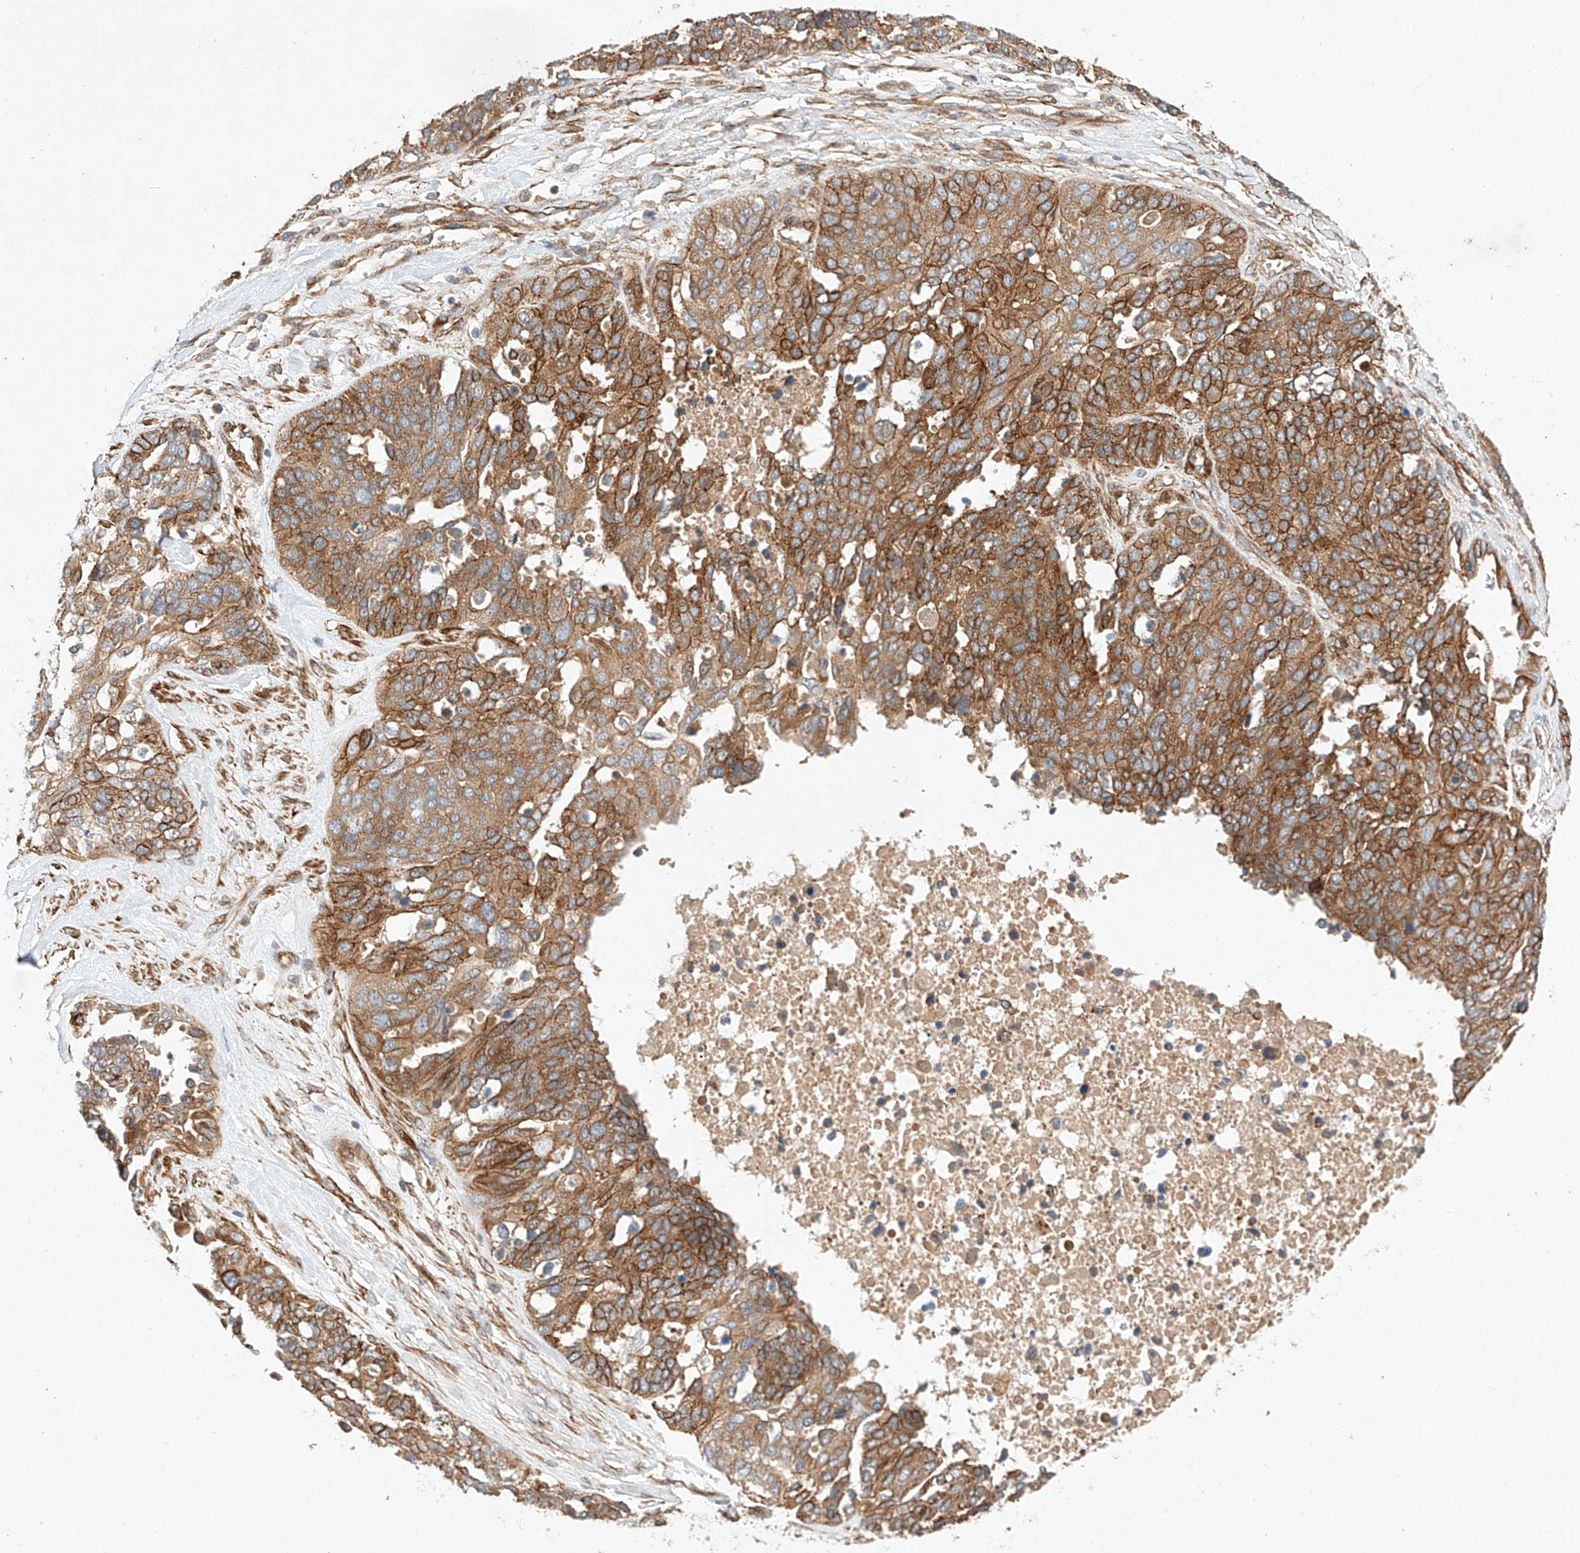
{"staining": {"intensity": "moderate", "quantity": ">75%", "location": "cytoplasmic/membranous"}, "tissue": "ovarian cancer", "cell_type": "Tumor cells", "image_type": "cancer", "snomed": [{"axis": "morphology", "description": "Cystadenocarcinoma, serous, NOS"}, {"axis": "topography", "description": "Ovary"}], "caption": "IHC staining of ovarian cancer, which displays medium levels of moderate cytoplasmic/membranous expression in about >75% of tumor cells indicating moderate cytoplasmic/membranous protein staining. The staining was performed using DAB (brown) for protein detection and nuclei were counterstained in hematoxylin (blue).", "gene": "RAB23", "patient": {"sex": "female", "age": 44}}